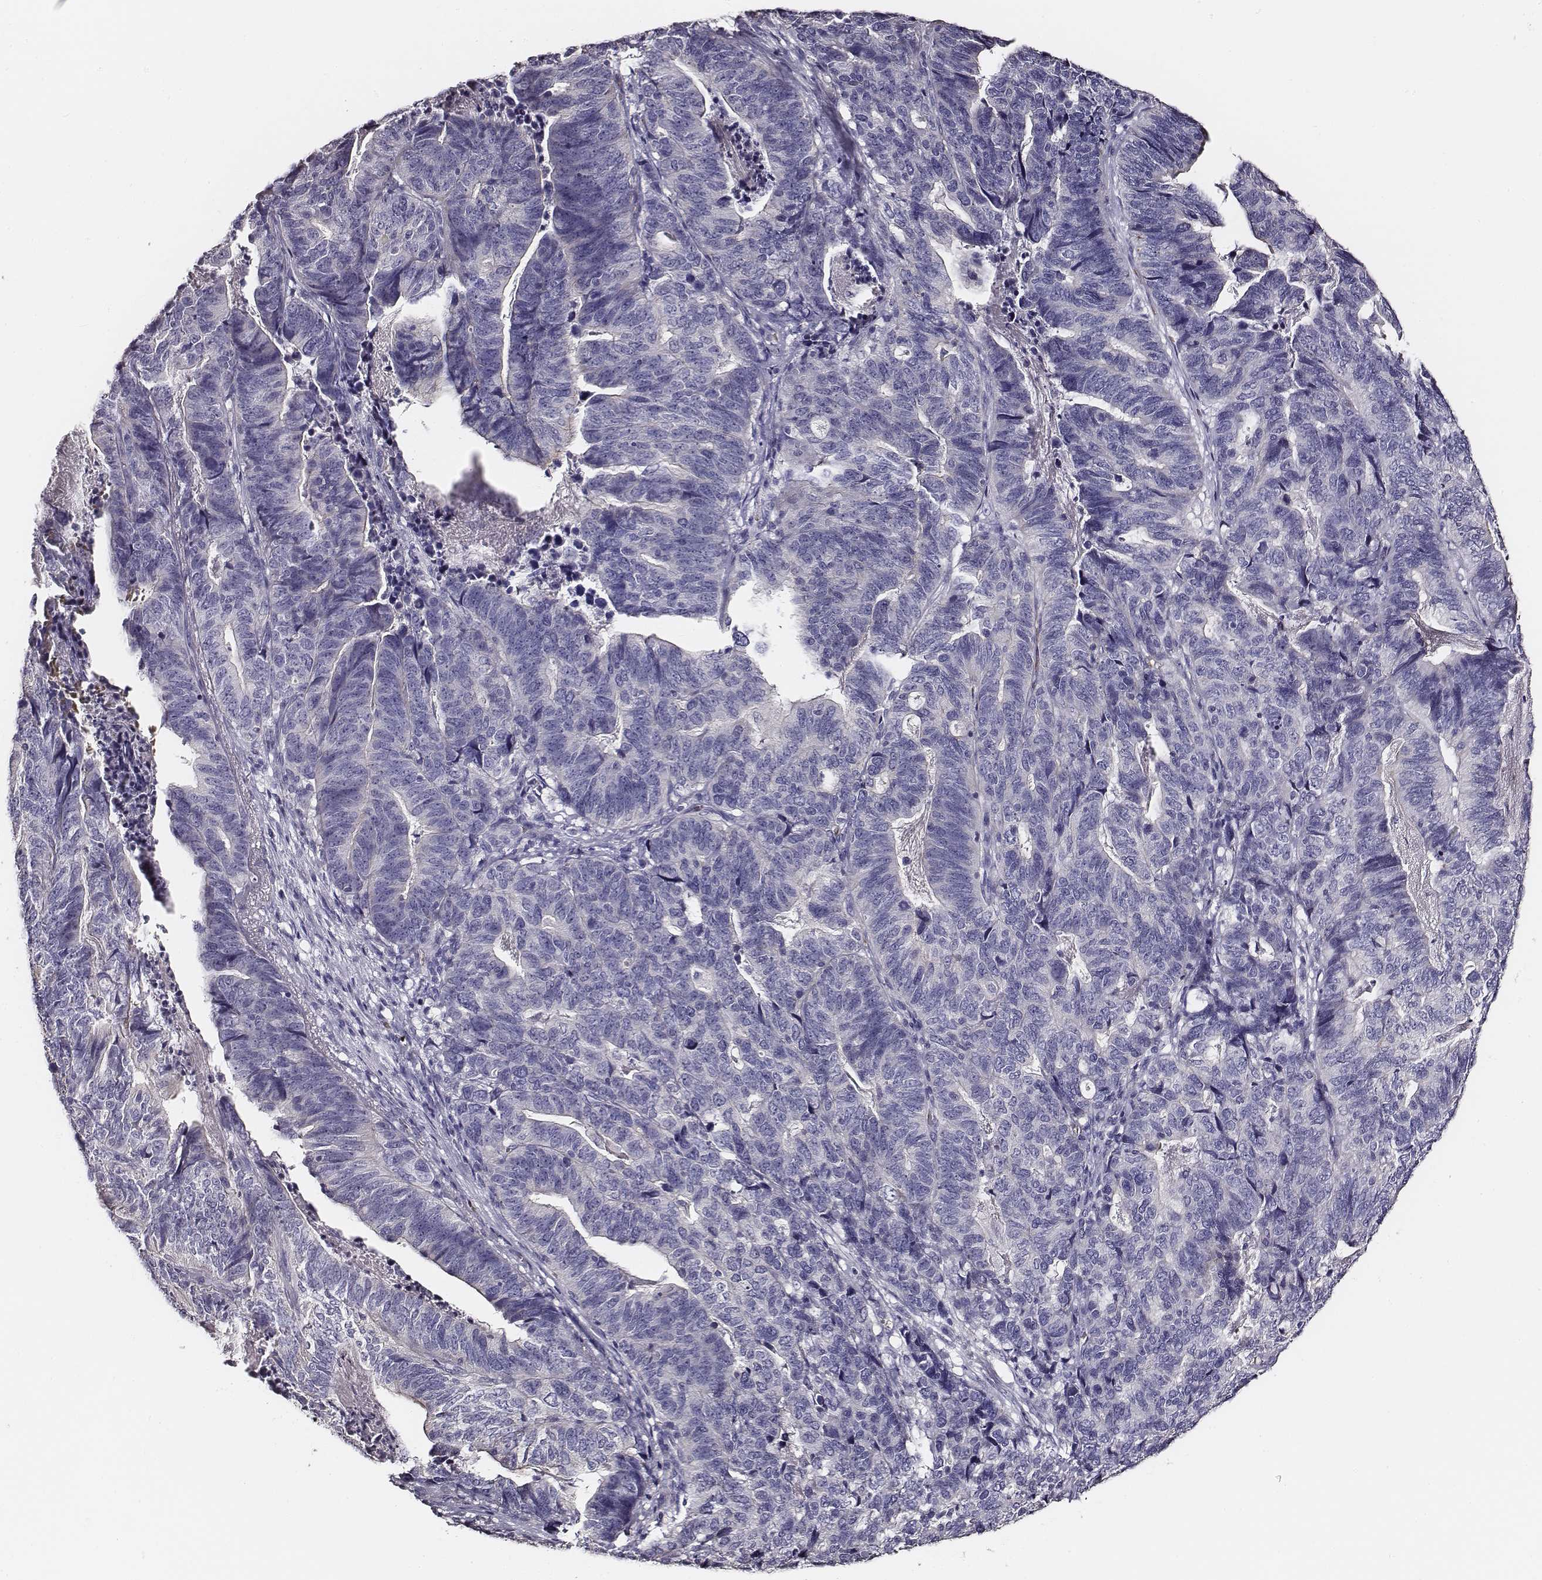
{"staining": {"intensity": "negative", "quantity": "none", "location": "none"}, "tissue": "stomach cancer", "cell_type": "Tumor cells", "image_type": "cancer", "snomed": [{"axis": "morphology", "description": "Adenocarcinoma, NOS"}, {"axis": "topography", "description": "Stomach, upper"}], "caption": "Immunohistochemical staining of stomach cancer exhibits no significant positivity in tumor cells. (DAB (3,3'-diaminobenzidine) IHC, high magnification).", "gene": "AADAT", "patient": {"sex": "female", "age": 67}}